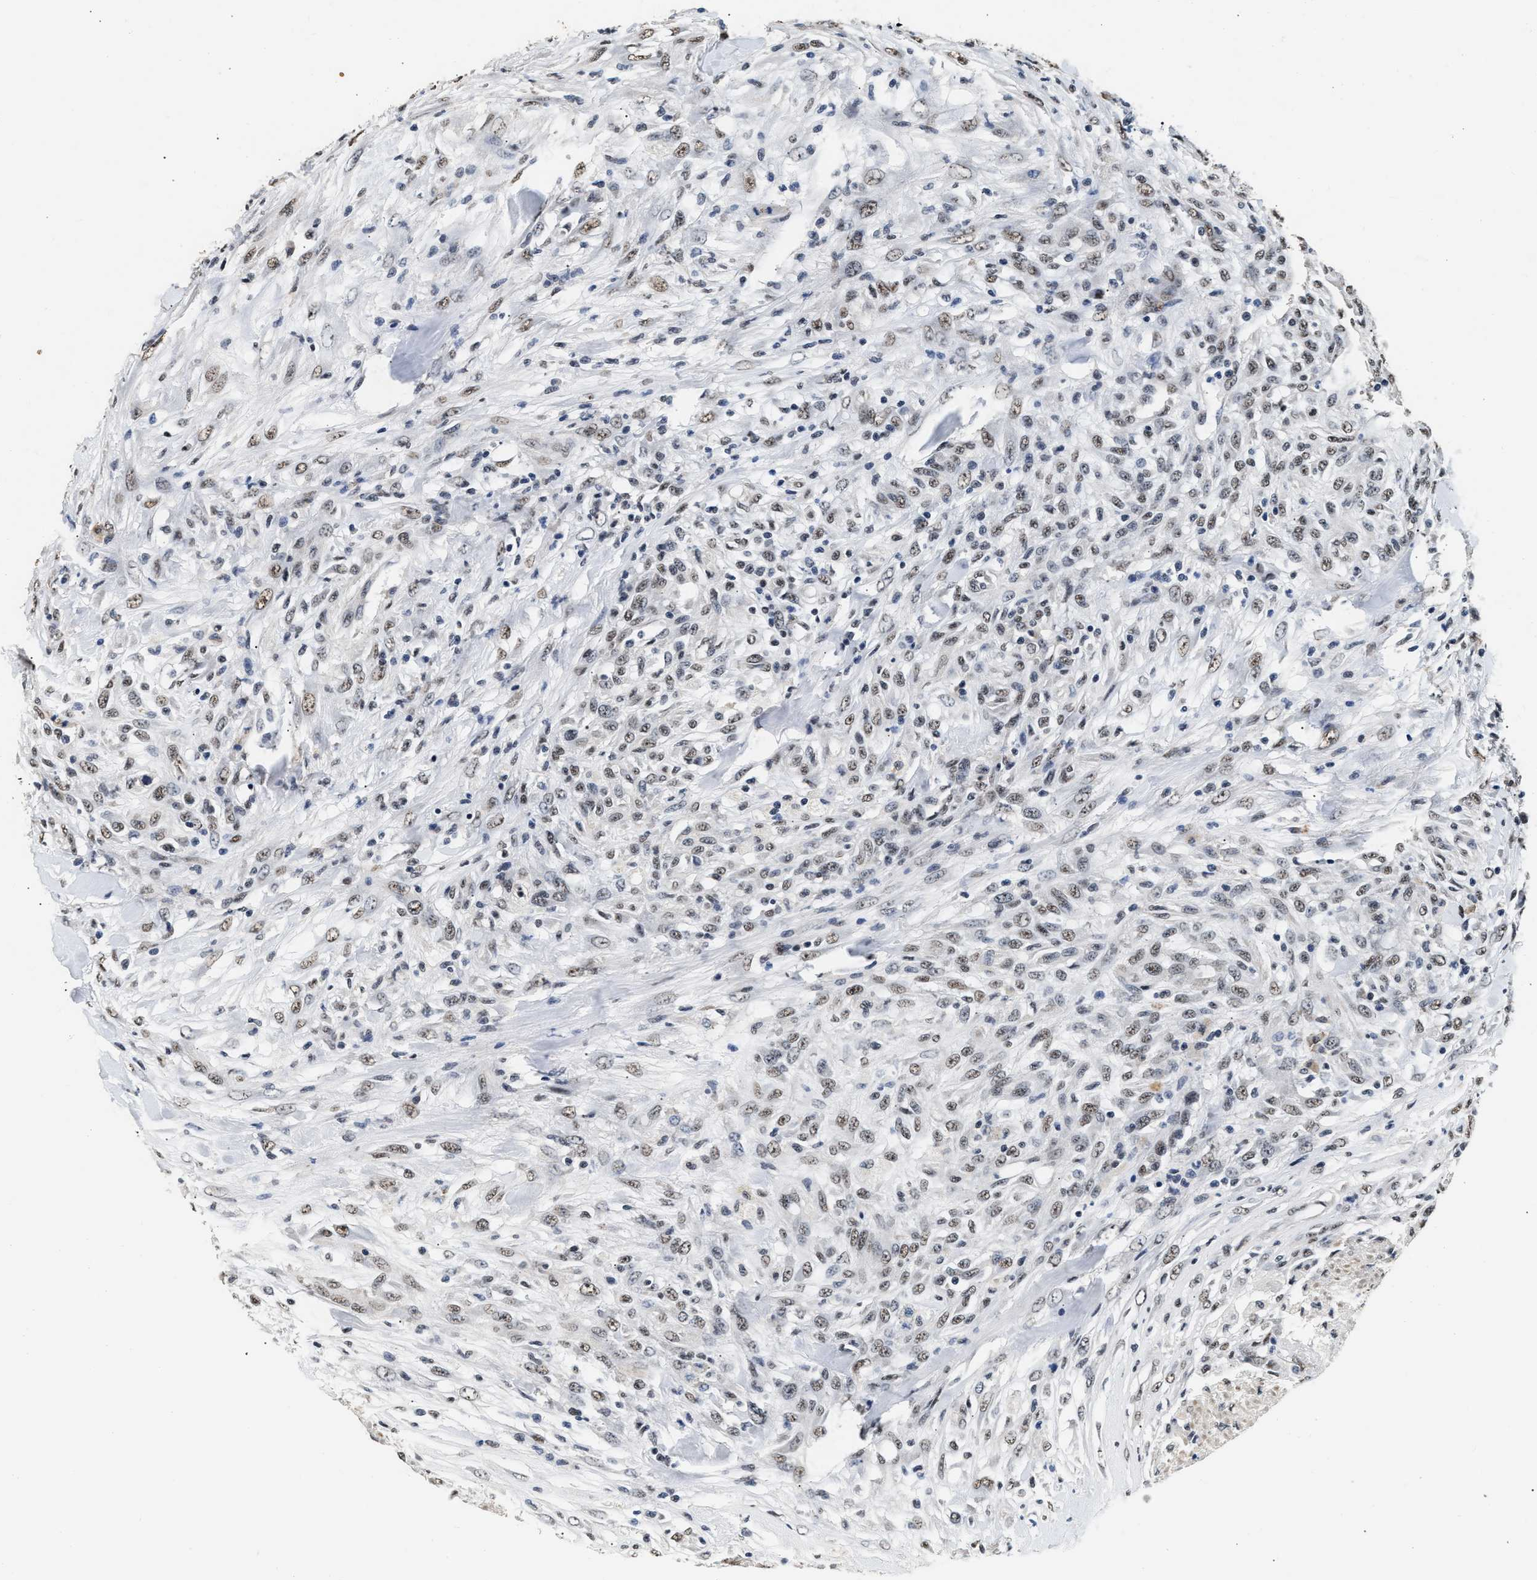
{"staining": {"intensity": "weak", "quantity": ">75%", "location": "nuclear"}, "tissue": "testis cancer", "cell_type": "Tumor cells", "image_type": "cancer", "snomed": [{"axis": "morphology", "description": "Seminoma, NOS"}, {"axis": "topography", "description": "Testis"}], "caption": "This is an image of immunohistochemistry (IHC) staining of testis cancer, which shows weak positivity in the nuclear of tumor cells.", "gene": "THOC1", "patient": {"sex": "male", "age": 59}}